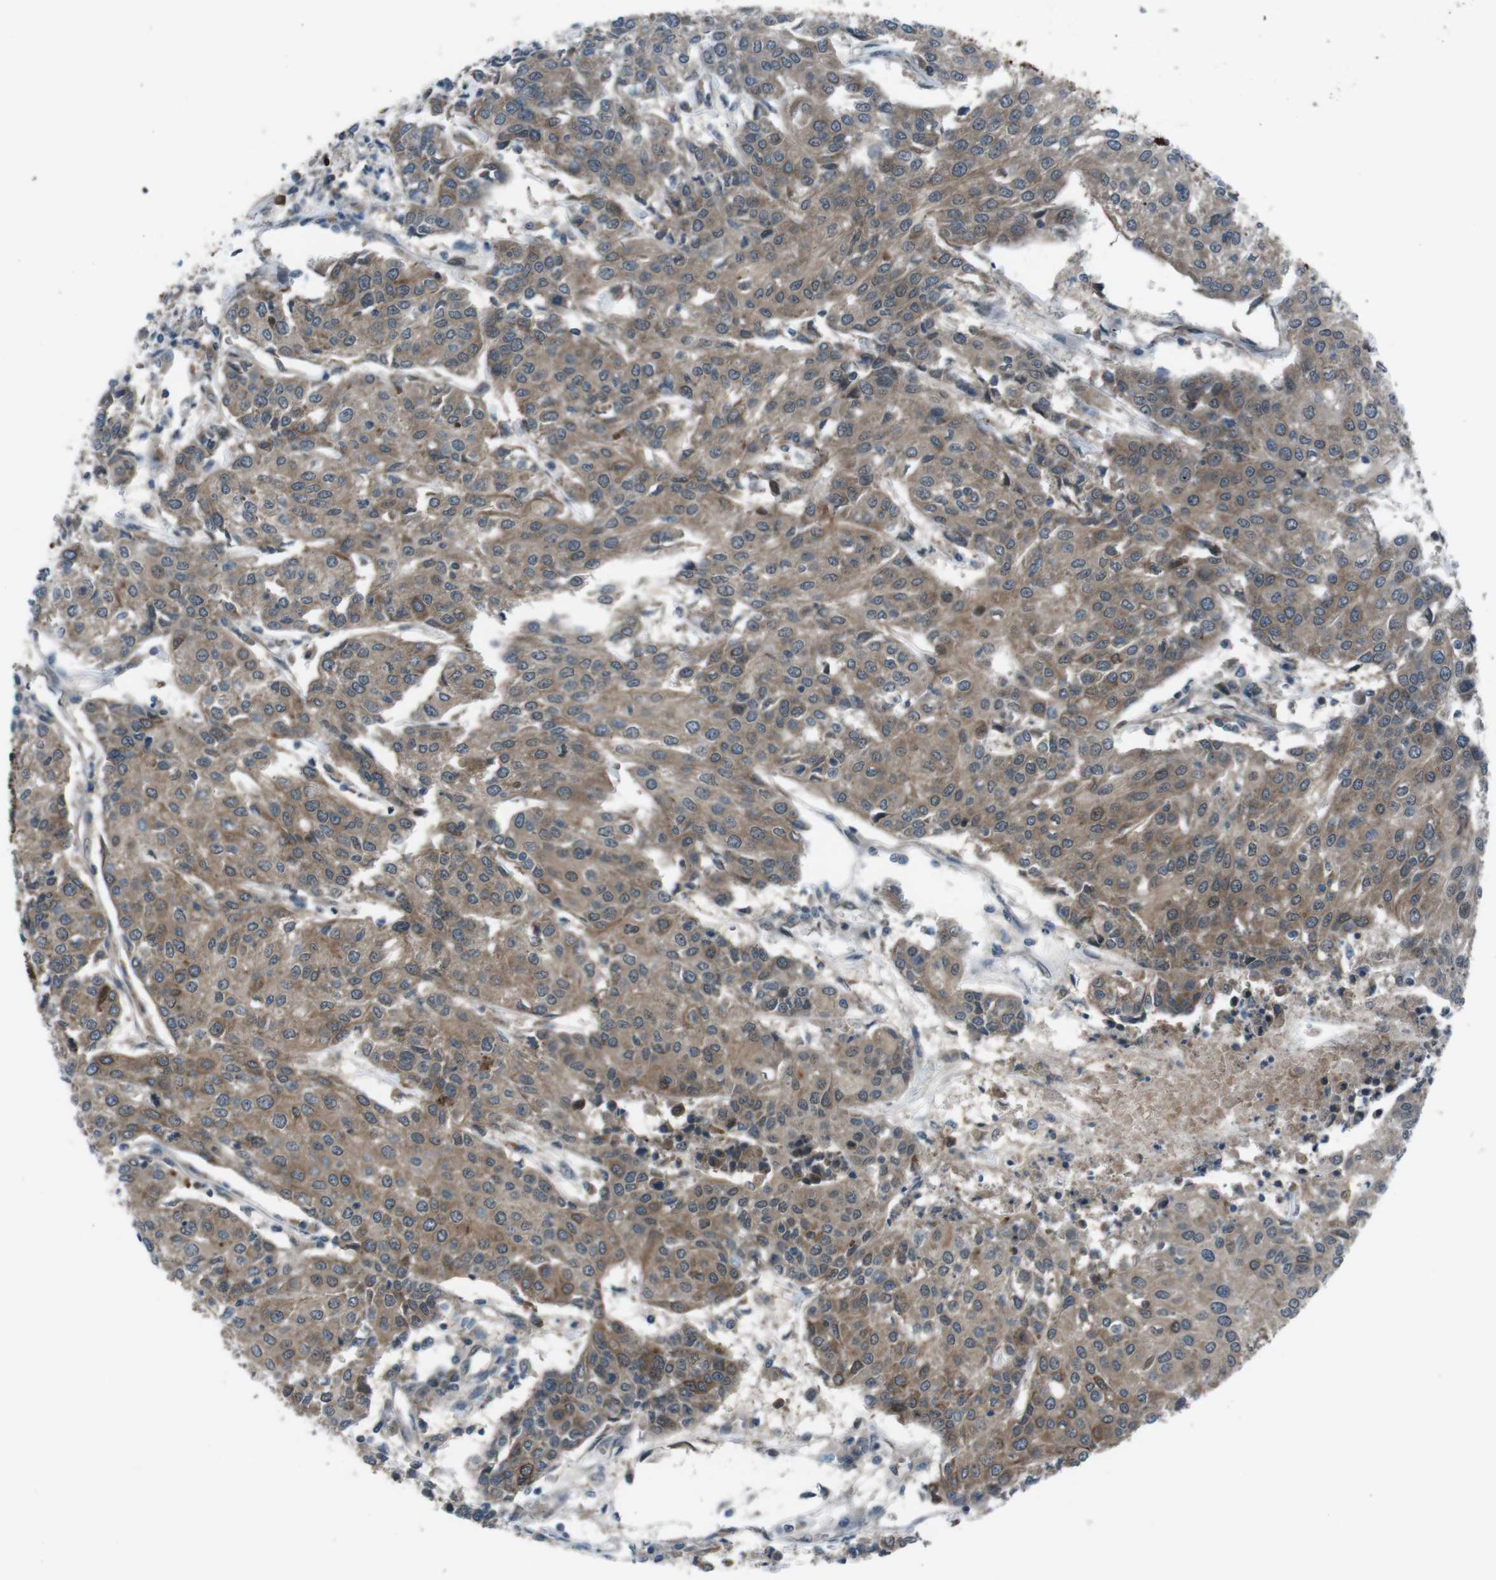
{"staining": {"intensity": "moderate", "quantity": ">75%", "location": "cytoplasmic/membranous"}, "tissue": "urothelial cancer", "cell_type": "Tumor cells", "image_type": "cancer", "snomed": [{"axis": "morphology", "description": "Urothelial carcinoma, High grade"}, {"axis": "topography", "description": "Urinary bladder"}], "caption": "Immunohistochemistry (IHC) (DAB) staining of urothelial carcinoma (high-grade) demonstrates moderate cytoplasmic/membranous protein staining in approximately >75% of tumor cells. The staining was performed using DAB to visualize the protein expression in brown, while the nuclei were stained in blue with hematoxylin (Magnification: 20x).", "gene": "SLC27A4", "patient": {"sex": "female", "age": 85}}